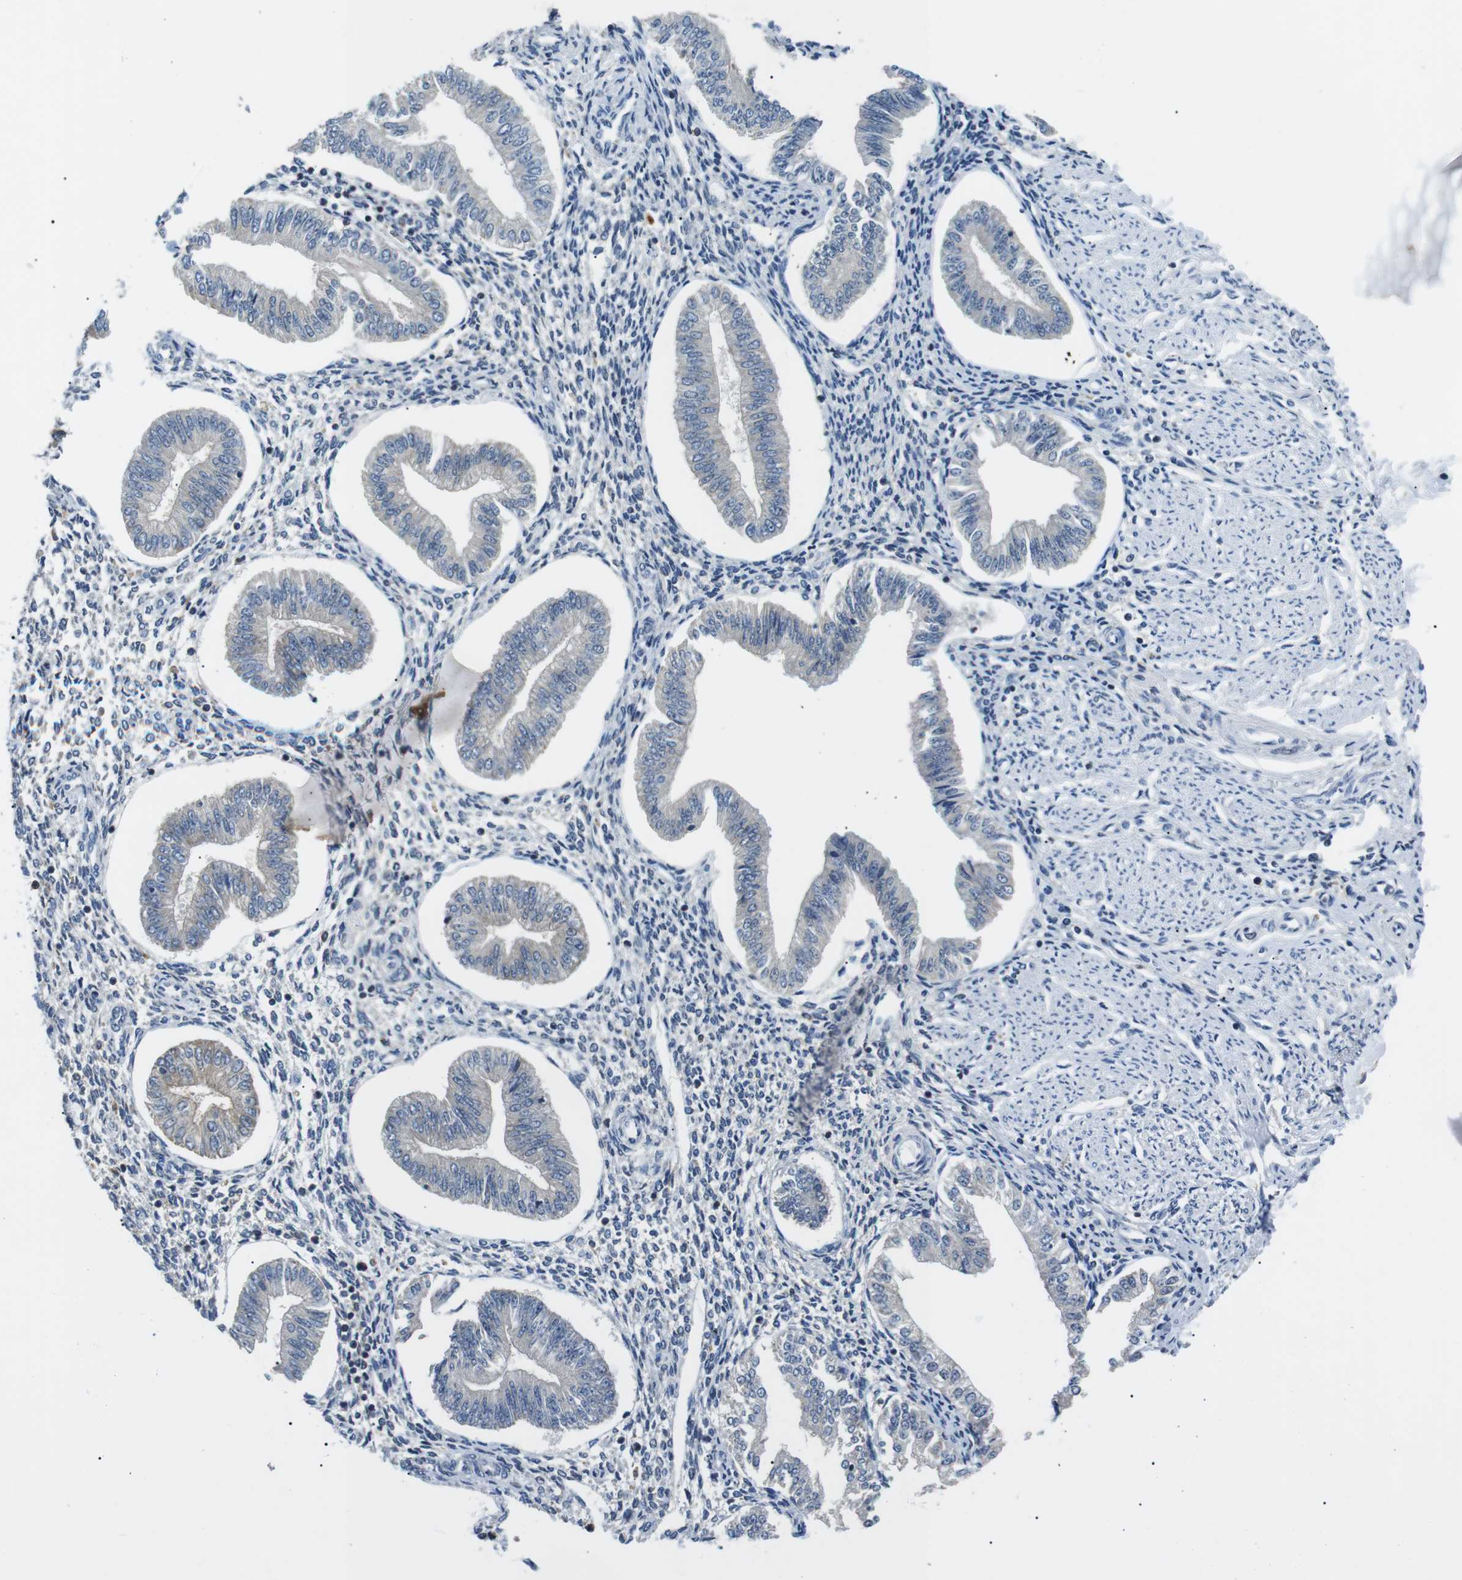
{"staining": {"intensity": "moderate", "quantity": "<25%", "location": "cytoplasmic/membranous"}, "tissue": "endometrium", "cell_type": "Cells in endometrial stroma", "image_type": "normal", "snomed": [{"axis": "morphology", "description": "Normal tissue, NOS"}, {"axis": "topography", "description": "Endometrium"}], "caption": "Brown immunohistochemical staining in benign human endometrium reveals moderate cytoplasmic/membranous expression in about <25% of cells in endometrial stroma.", "gene": "RAB9A", "patient": {"sex": "female", "age": 50}}